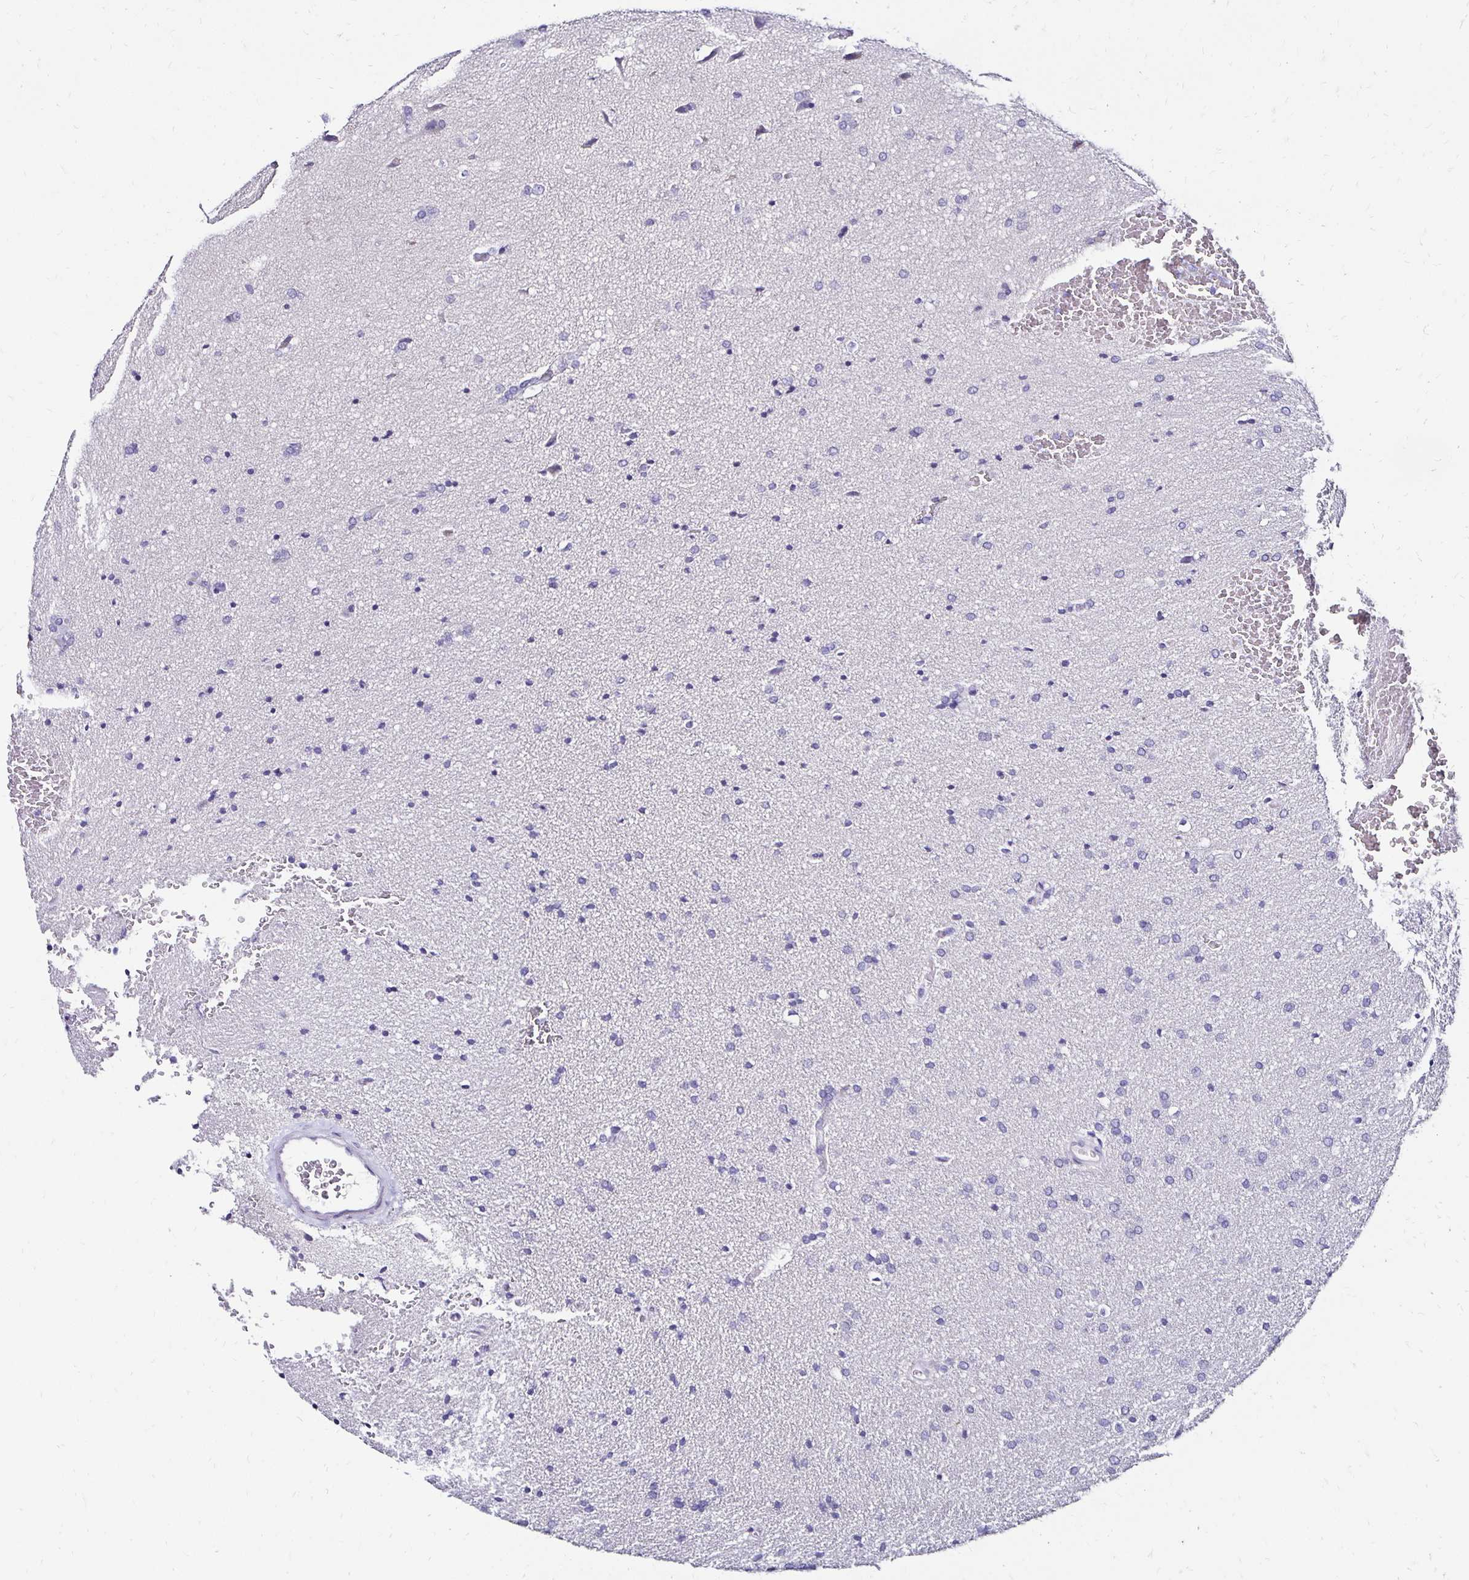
{"staining": {"intensity": "negative", "quantity": "none", "location": "none"}, "tissue": "glioma", "cell_type": "Tumor cells", "image_type": "cancer", "snomed": [{"axis": "morphology", "description": "Glioma, malignant, Low grade"}, {"axis": "topography", "description": "Brain"}], "caption": "Photomicrograph shows no protein expression in tumor cells of glioma tissue. (DAB (3,3'-diaminobenzidine) IHC with hematoxylin counter stain).", "gene": "KCNT1", "patient": {"sex": "female", "age": 34}}